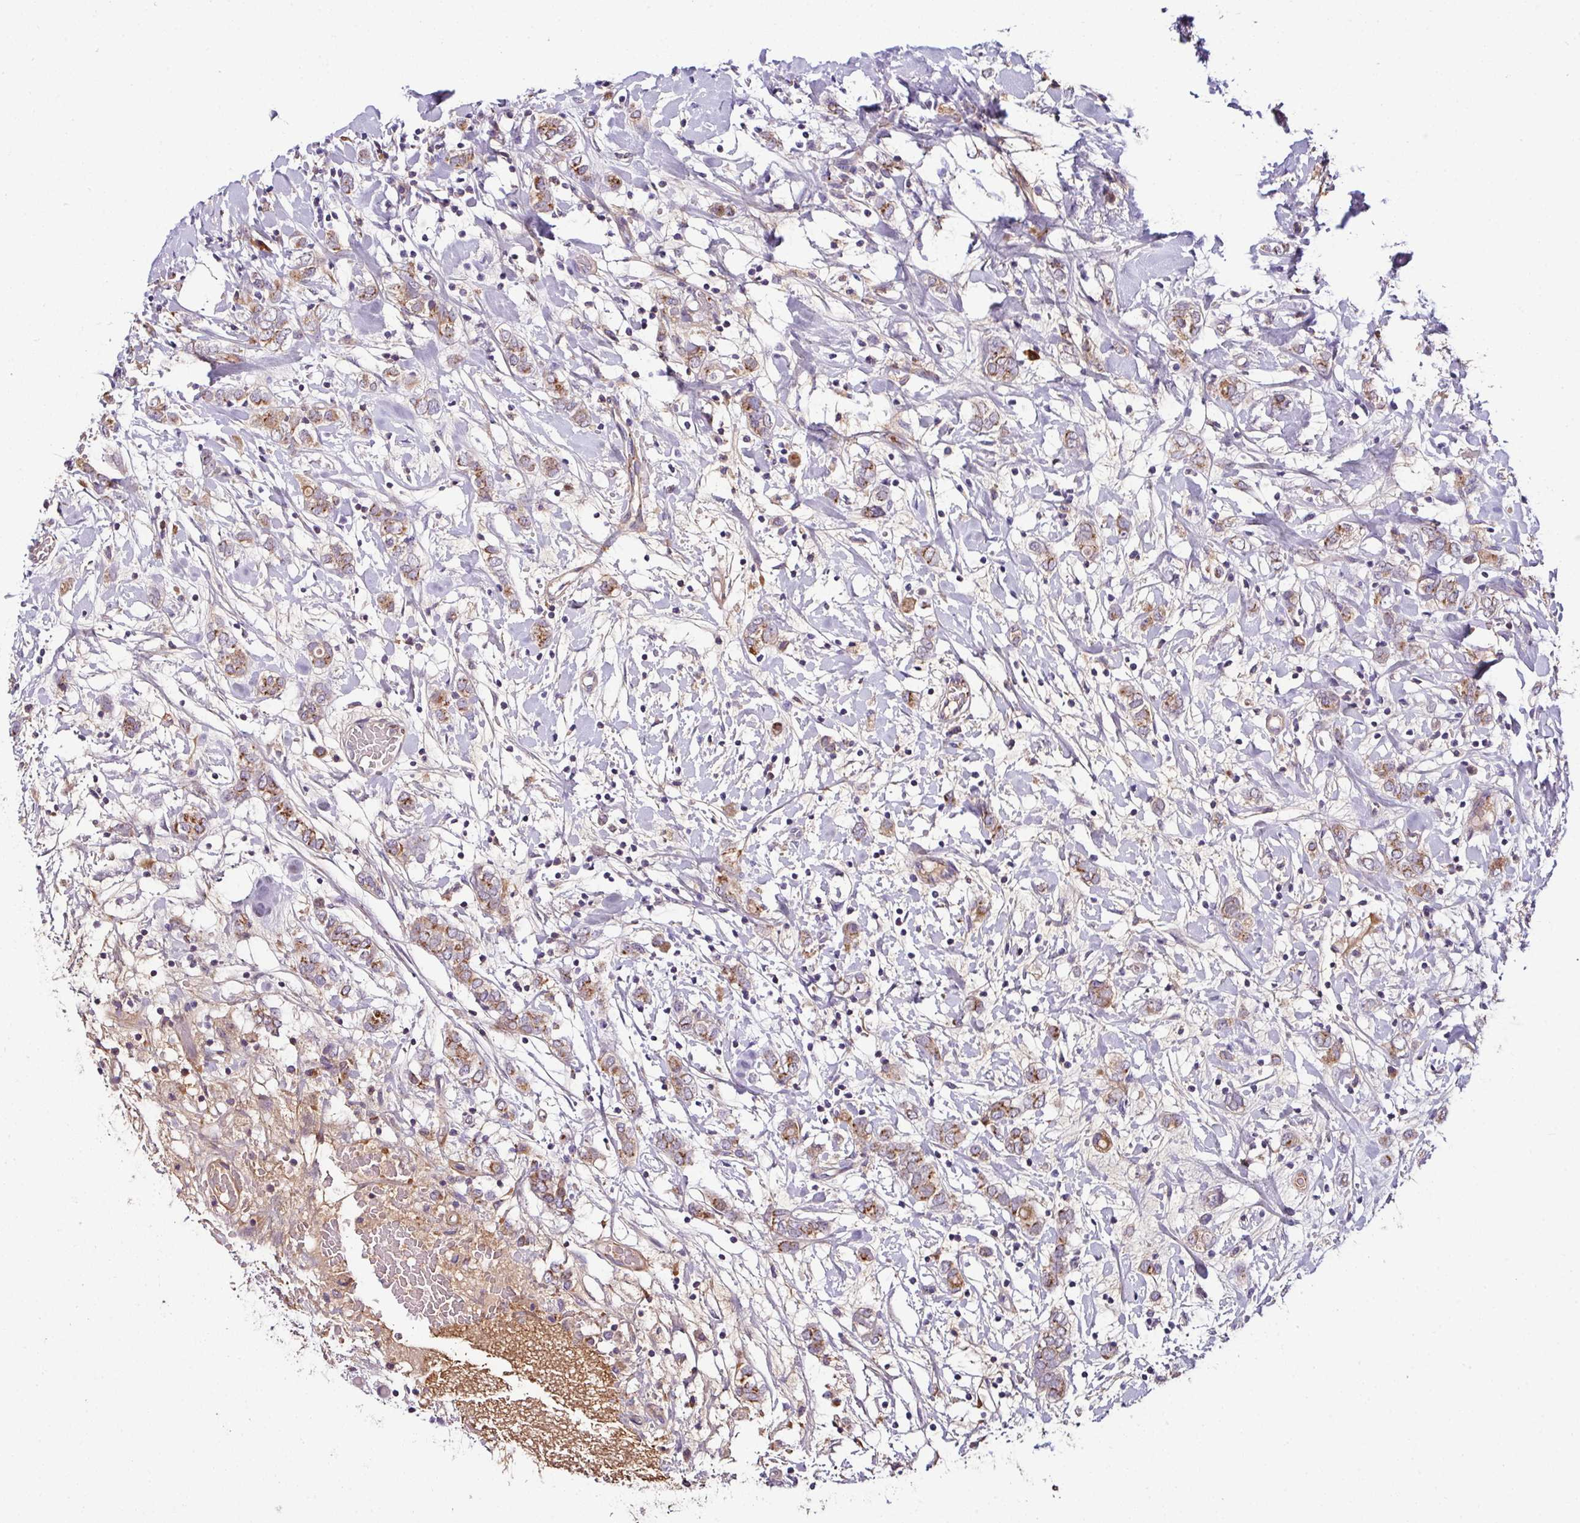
{"staining": {"intensity": "moderate", "quantity": ">75%", "location": "cytoplasmic/membranous"}, "tissue": "breast cancer", "cell_type": "Tumor cells", "image_type": "cancer", "snomed": [{"axis": "morphology", "description": "Normal tissue, NOS"}, {"axis": "morphology", "description": "Lobular carcinoma"}, {"axis": "topography", "description": "Breast"}], "caption": "This micrograph demonstrates immunohistochemistry (IHC) staining of breast cancer, with medium moderate cytoplasmic/membranous staining in approximately >75% of tumor cells.", "gene": "CPD", "patient": {"sex": "female", "age": 47}}